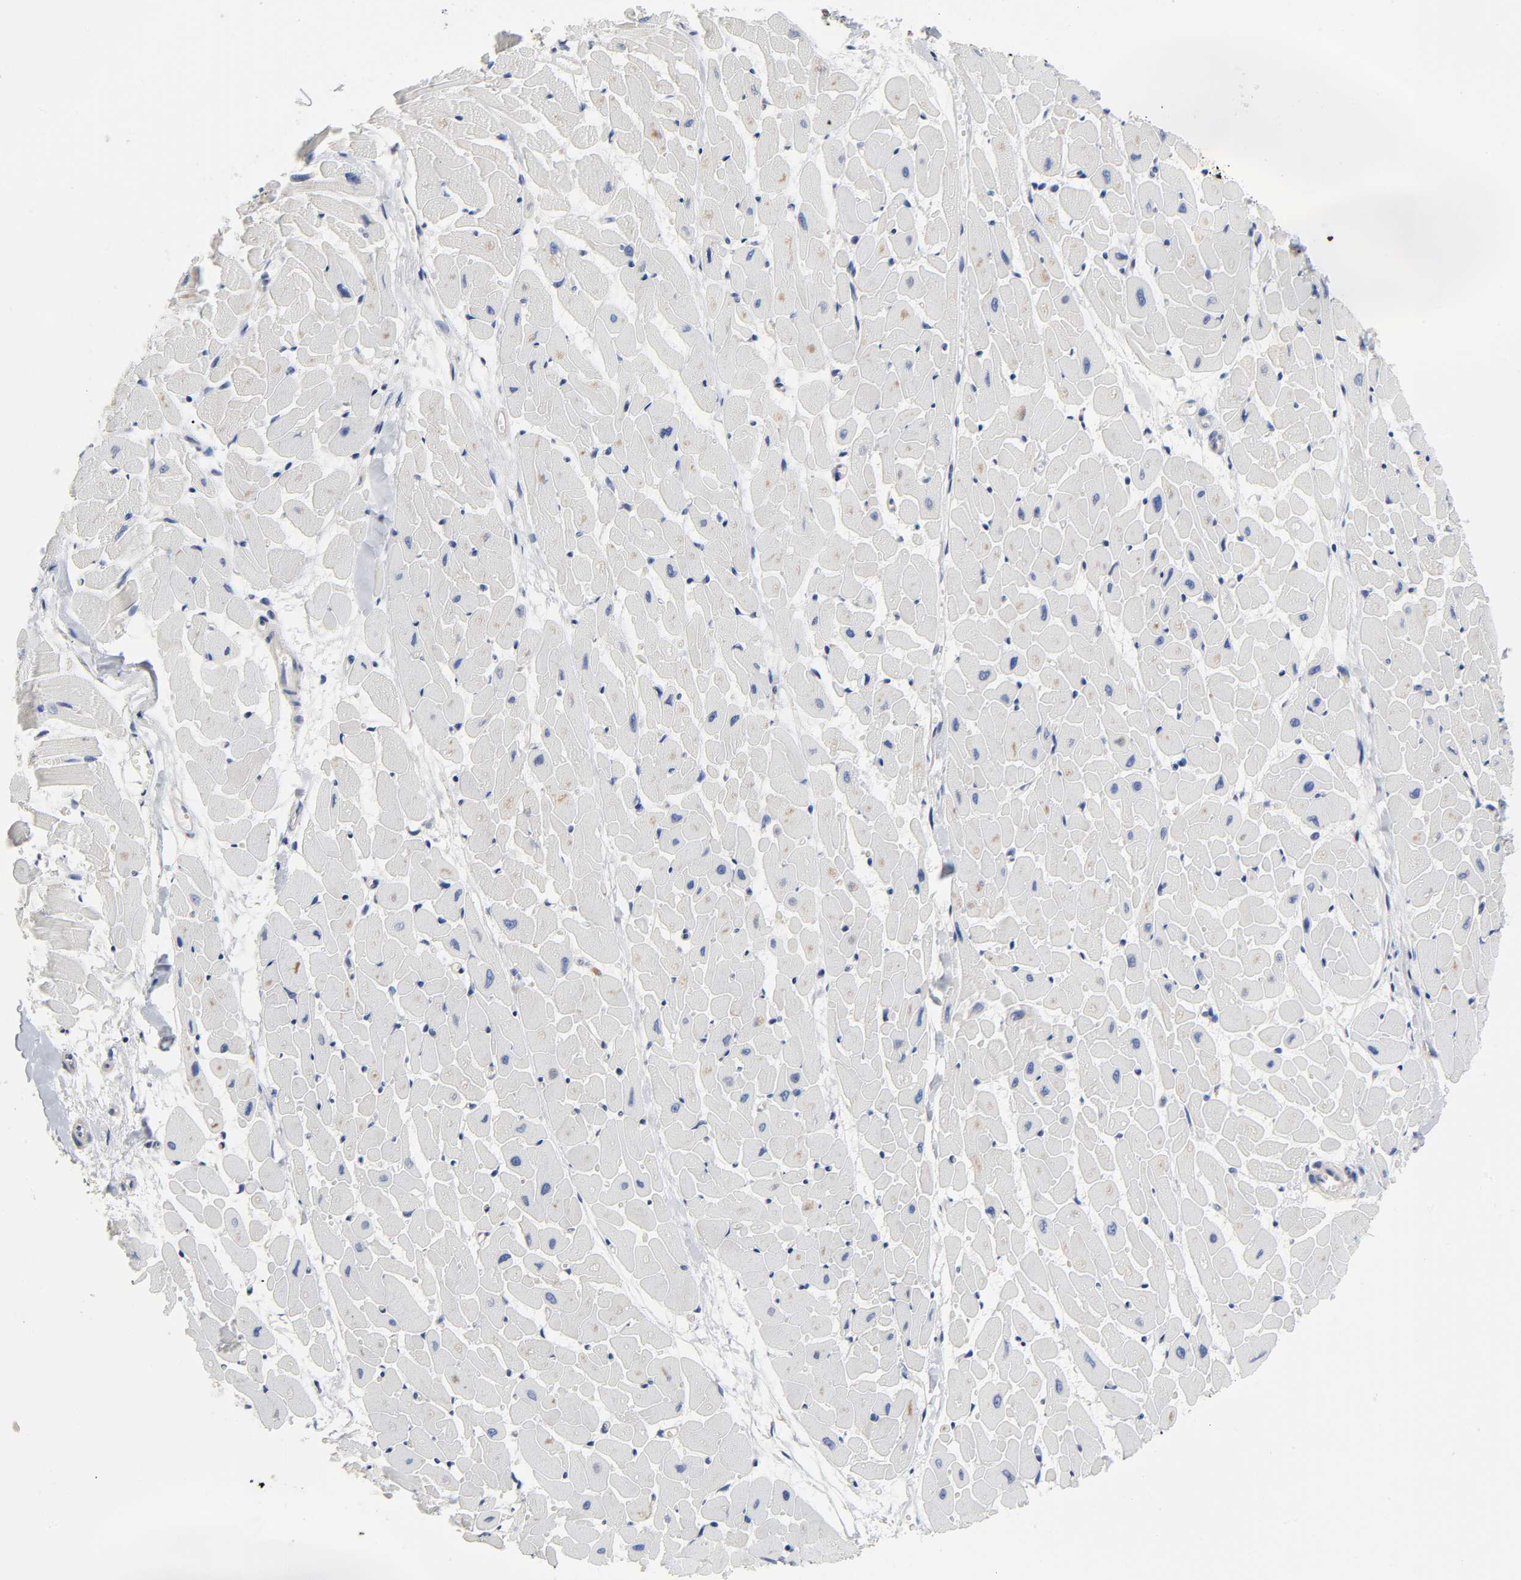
{"staining": {"intensity": "weak", "quantity": "<25%", "location": "cytoplasmic/membranous"}, "tissue": "heart muscle", "cell_type": "Cardiomyocytes", "image_type": "normal", "snomed": [{"axis": "morphology", "description": "Normal tissue, NOS"}, {"axis": "topography", "description": "Heart"}], "caption": "The micrograph exhibits no staining of cardiomyocytes in normal heart muscle. (Stains: DAB immunohistochemistry with hematoxylin counter stain, Microscopy: brightfield microscopy at high magnification).", "gene": "PRKAB1", "patient": {"sex": "female", "age": 19}}